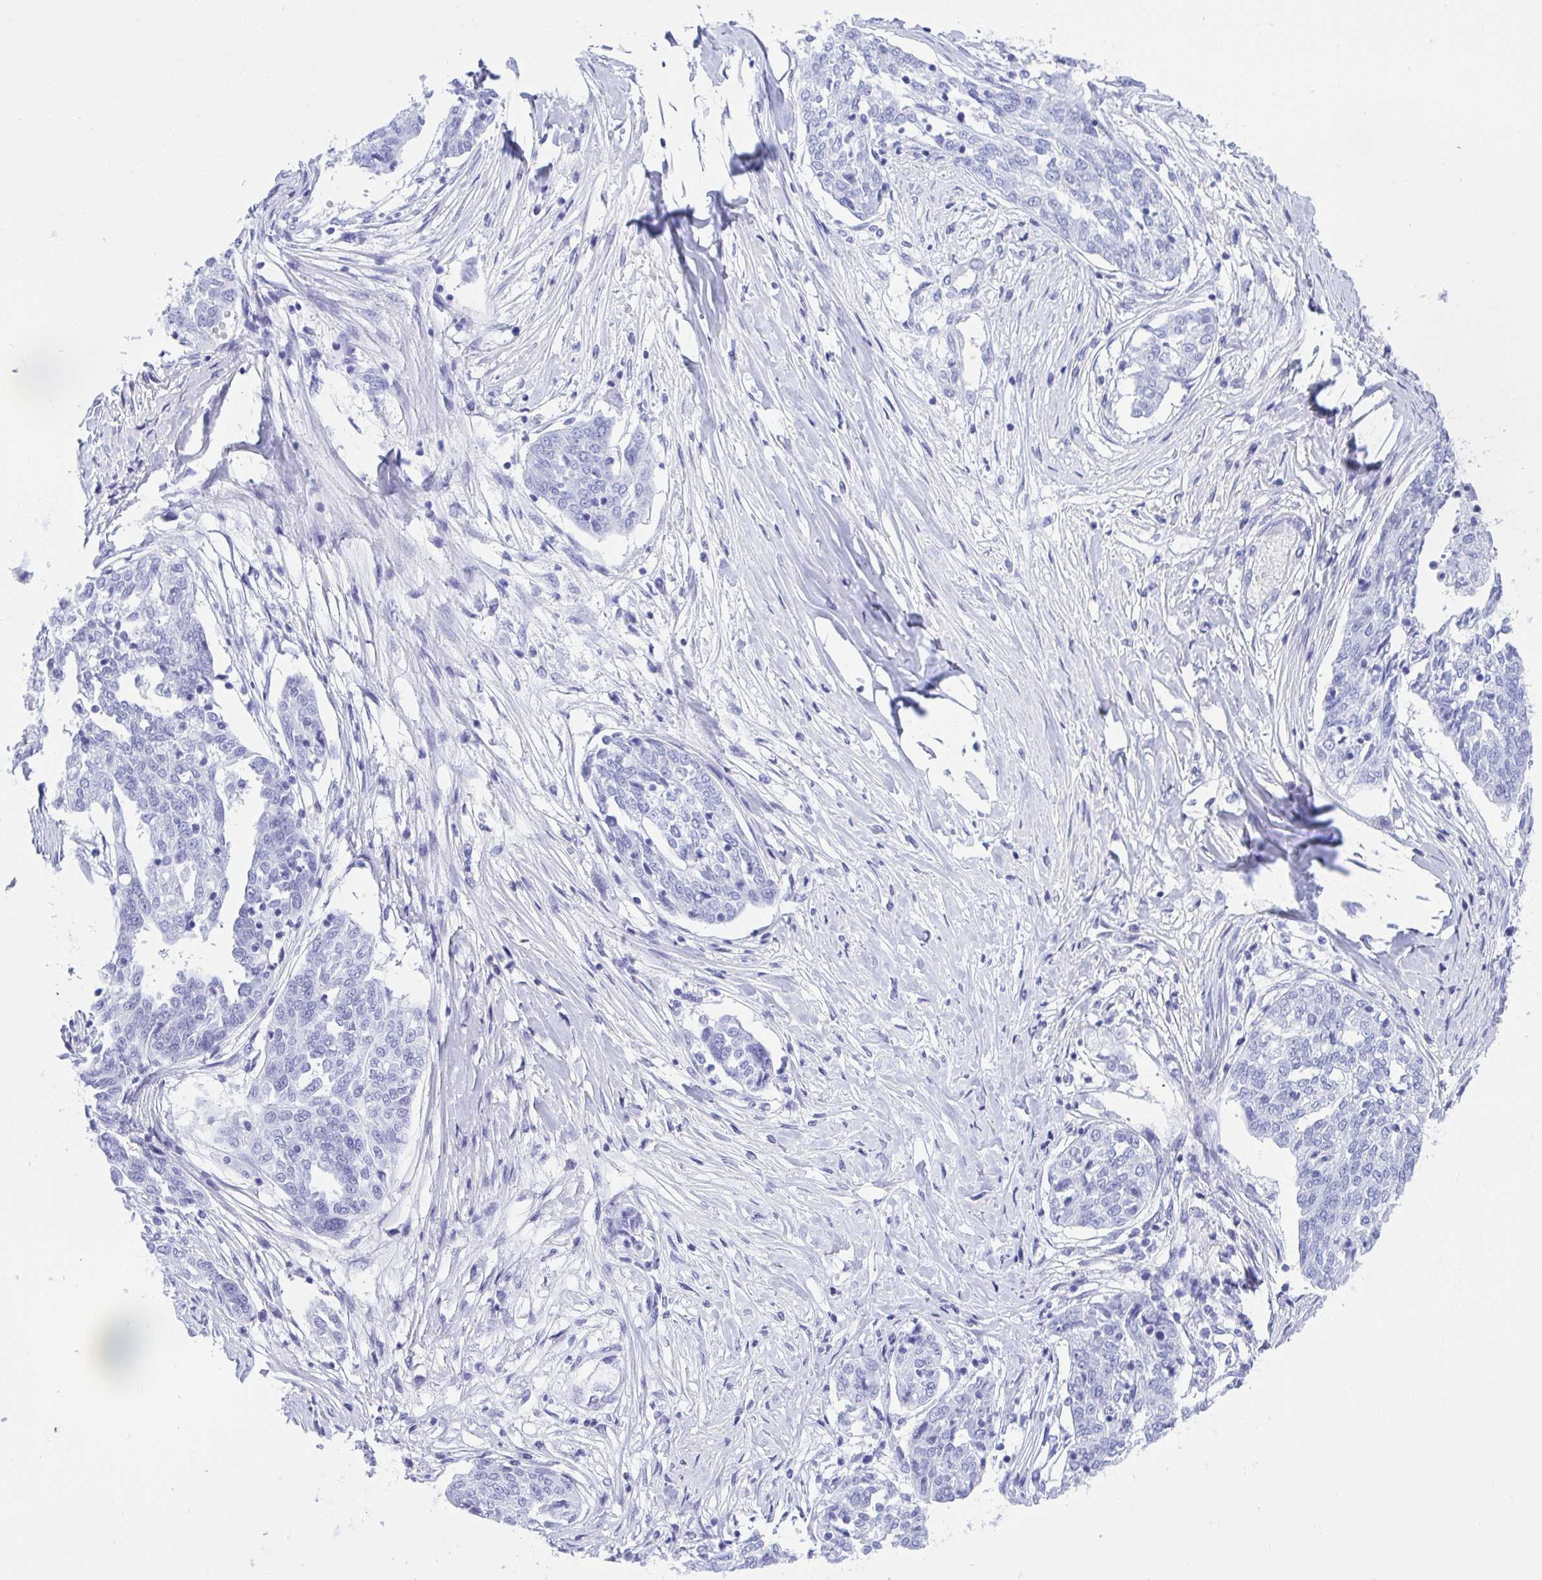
{"staining": {"intensity": "negative", "quantity": "none", "location": "none"}, "tissue": "ovarian cancer", "cell_type": "Tumor cells", "image_type": "cancer", "snomed": [{"axis": "morphology", "description": "Cystadenocarcinoma, serous, NOS"}, {"axis": "topography", "description": "Ovary"}], "caption": "This is an immunohistochemistry (IHC) photomicrograph of ovarian cancer. There is no positivity in tumor cells.", "gene": "ANK1", "patient": {"sex": "female", "age": 67}}